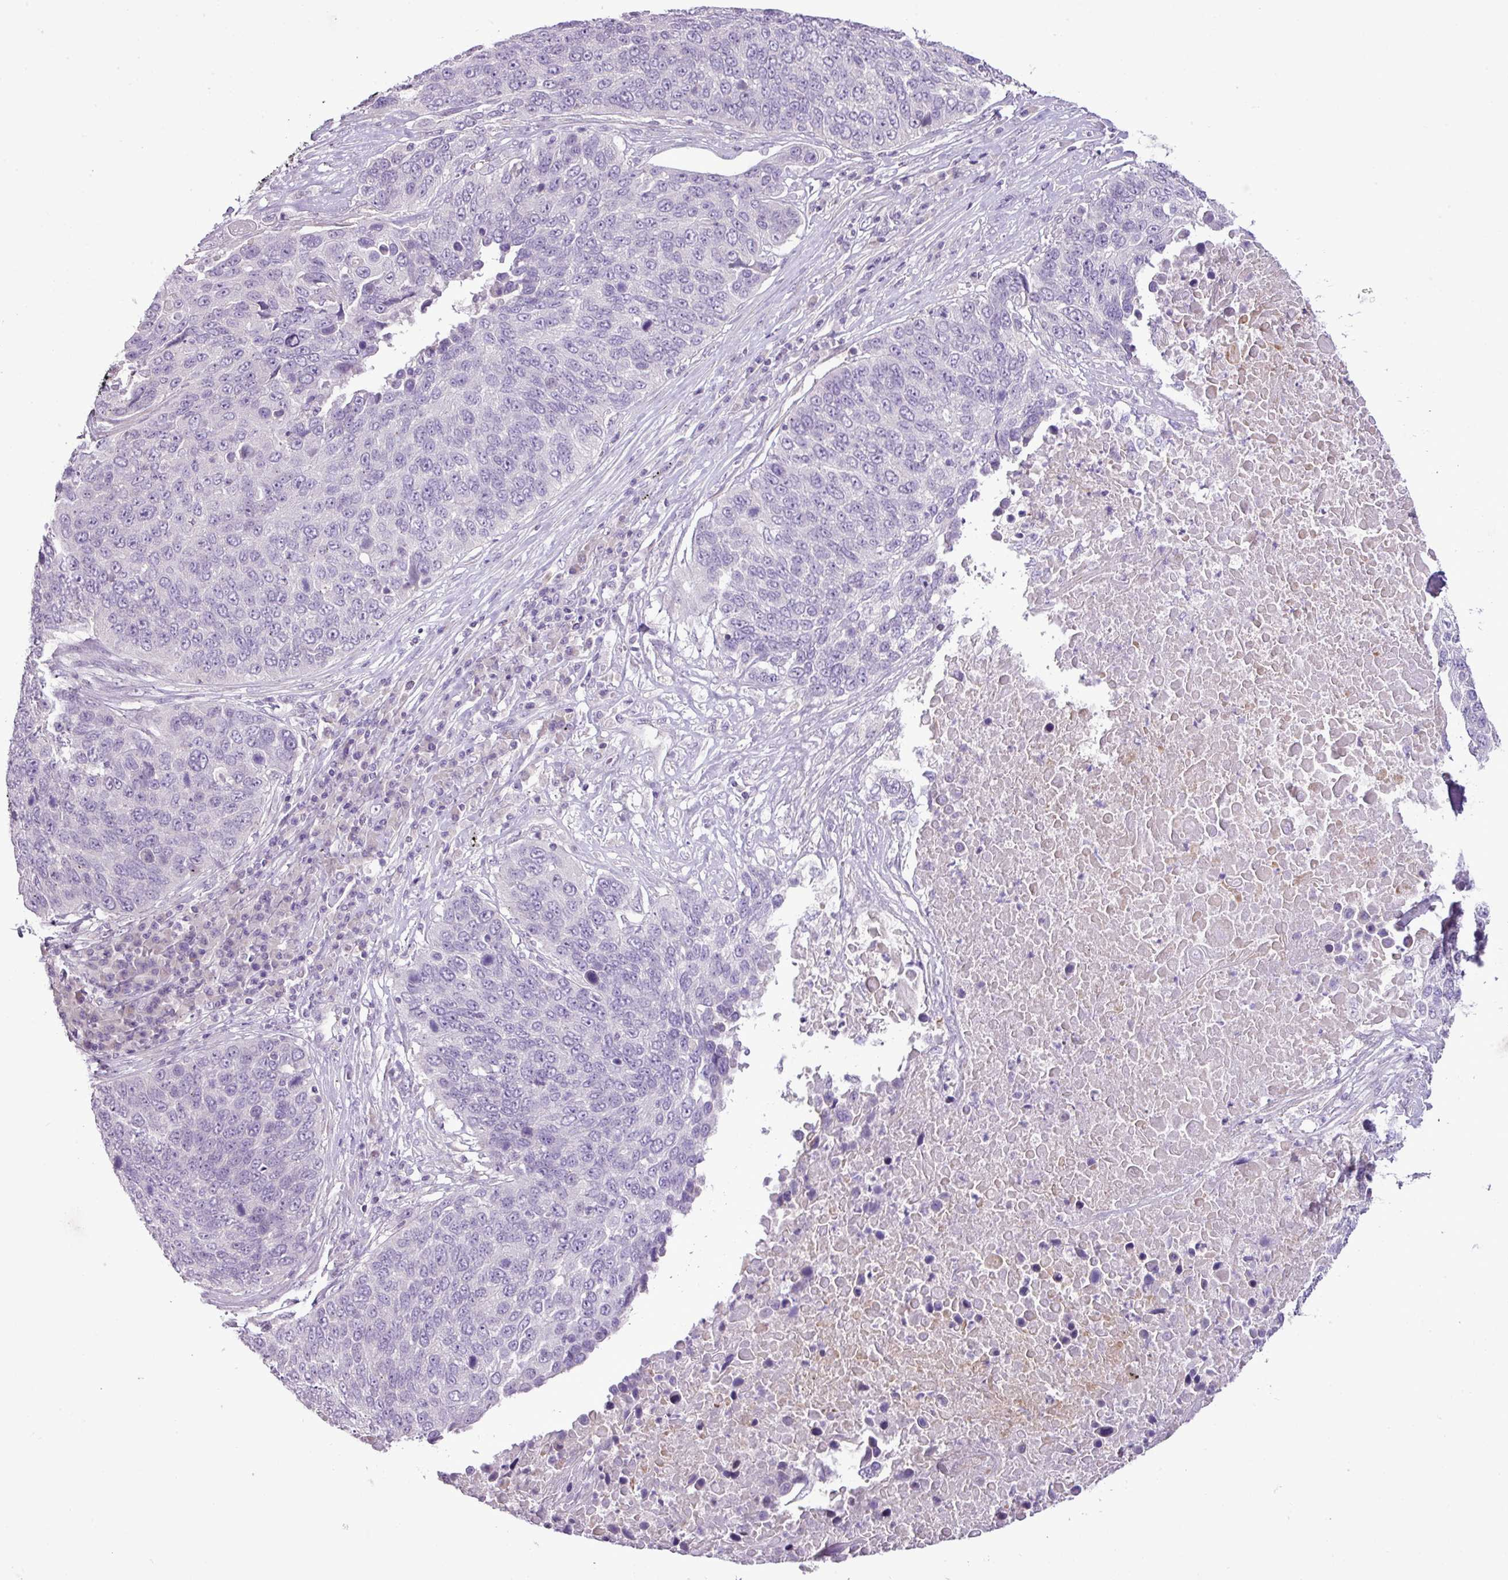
{"staining": {"intensity": "negative", "quantity": "none", "location": "none"}, "tissue": "lung cancer", "cell_type": "Tumor cells", "image_type": "cancer", "snomed": [{"axis": "morphology", "description": "Squamous cell carcinoma, NOS"}, {"axis": "topography", "description": "Lung"}], "caption": "Protein analysis of lung cancer exhibits no significant staining in tumor cells. Brightfield microscopy of immunohistochemistry stained with DAB (3,3'-diaminobenzidine) (brown) and hematoxylin (blue), captured at high magnification.", "gene": "DNAJB13", "patient": {"sex": "male", "age": 66}}